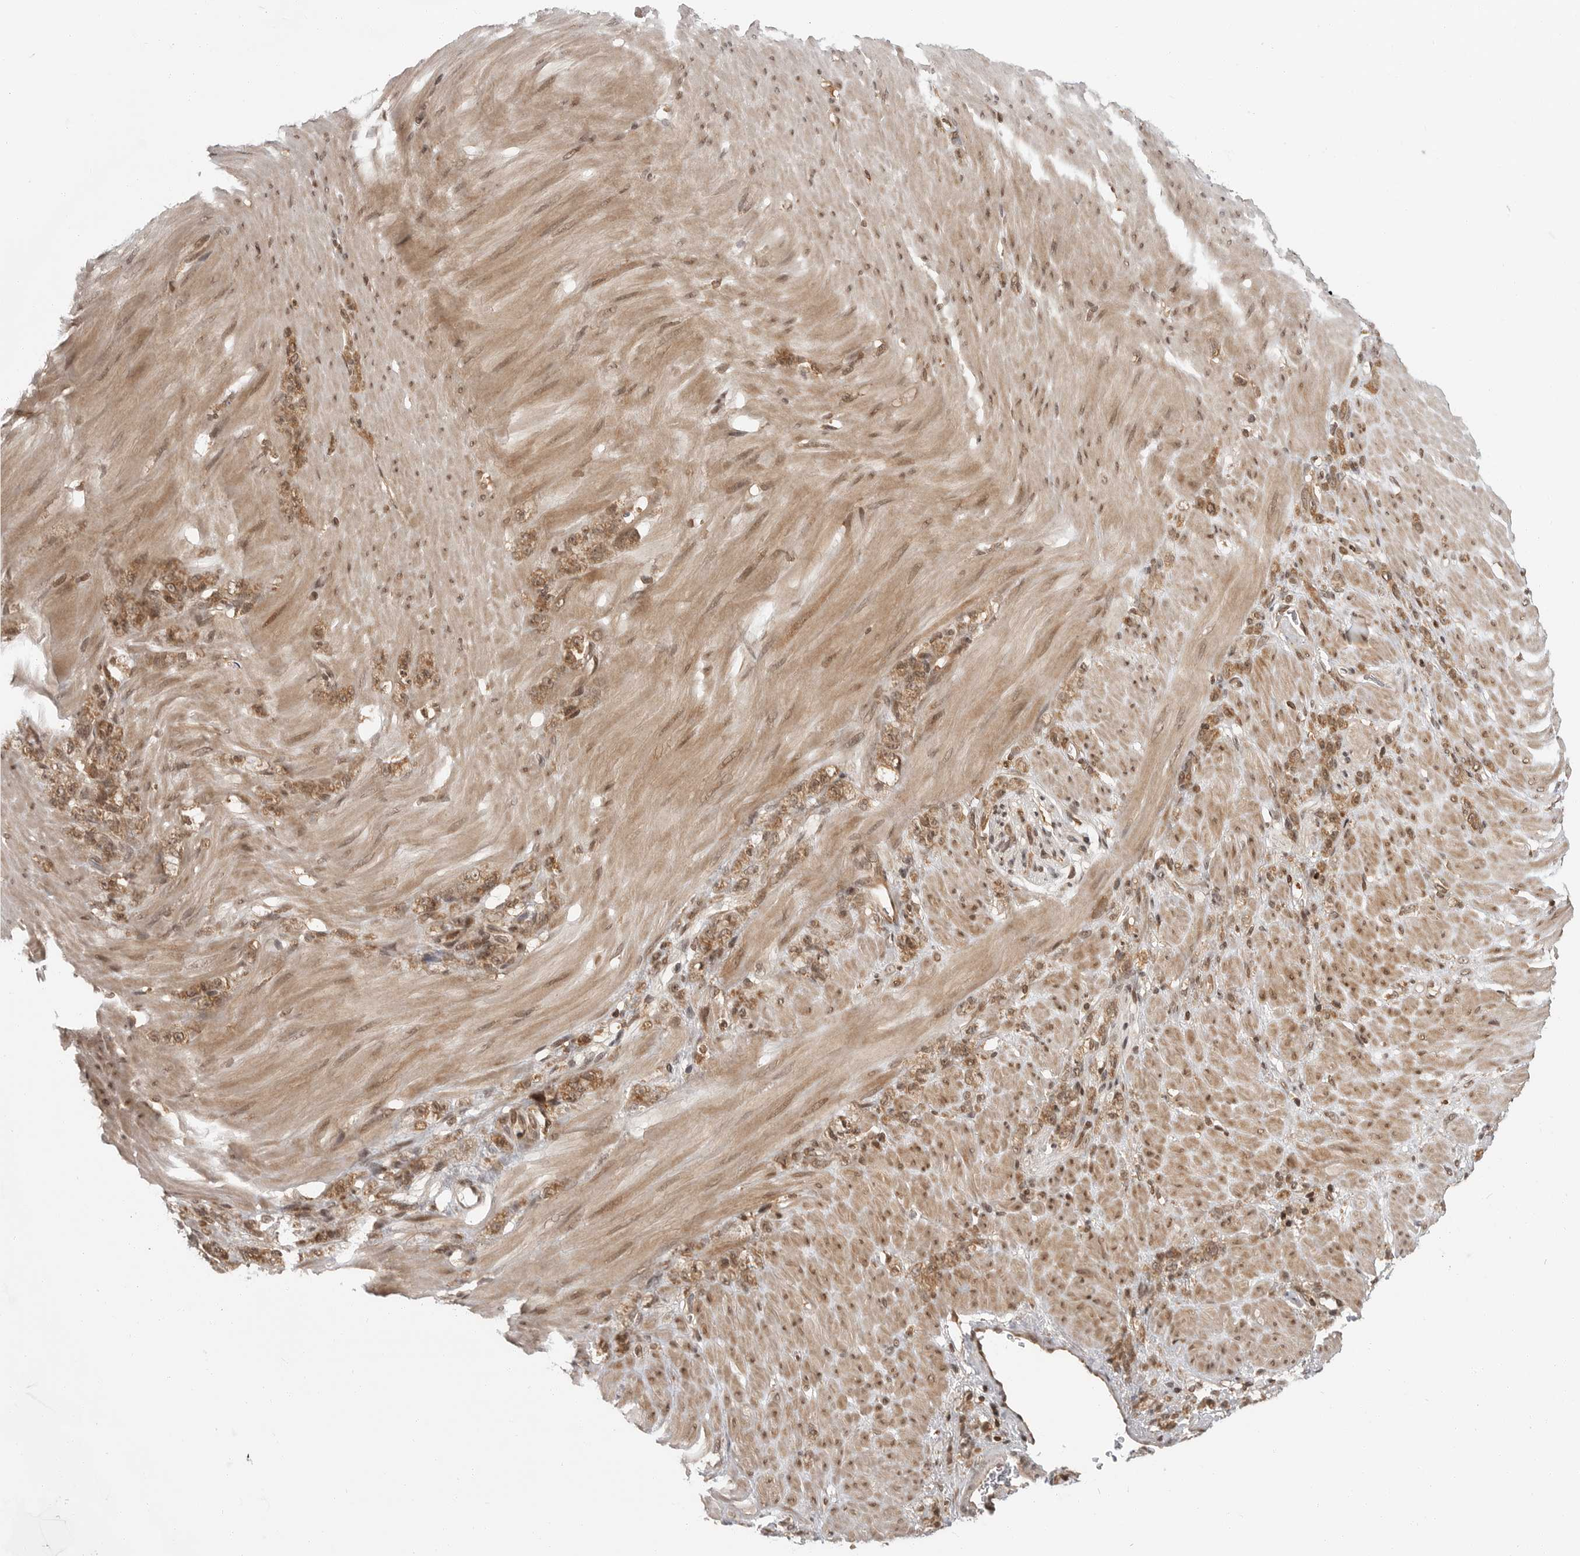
{"staining": {"intensity": "moderate", "quantity": ">75%", "location": "cytoplasmic/membranous"}, "tissue": "stomach cancer", "cell_type": "Tumor cells", "image_type": "cancer", "snomed": [{"axis": "morphology", "description": "Normal tissue, NOS"}, {"axis": "morphology", "description": "Adenocarcinoma, NOS"}, {"axis": "topography", "description": "Stomach"}], "caption": "Stomach cancer (adenocarcinoma) stained for a protein (brown) reveals moderate cytoplasmic/membranous positive staining in about >75% of tumor cells.", "gene": "SZRD1", "patient": {"sex": "male", "age": 82}}